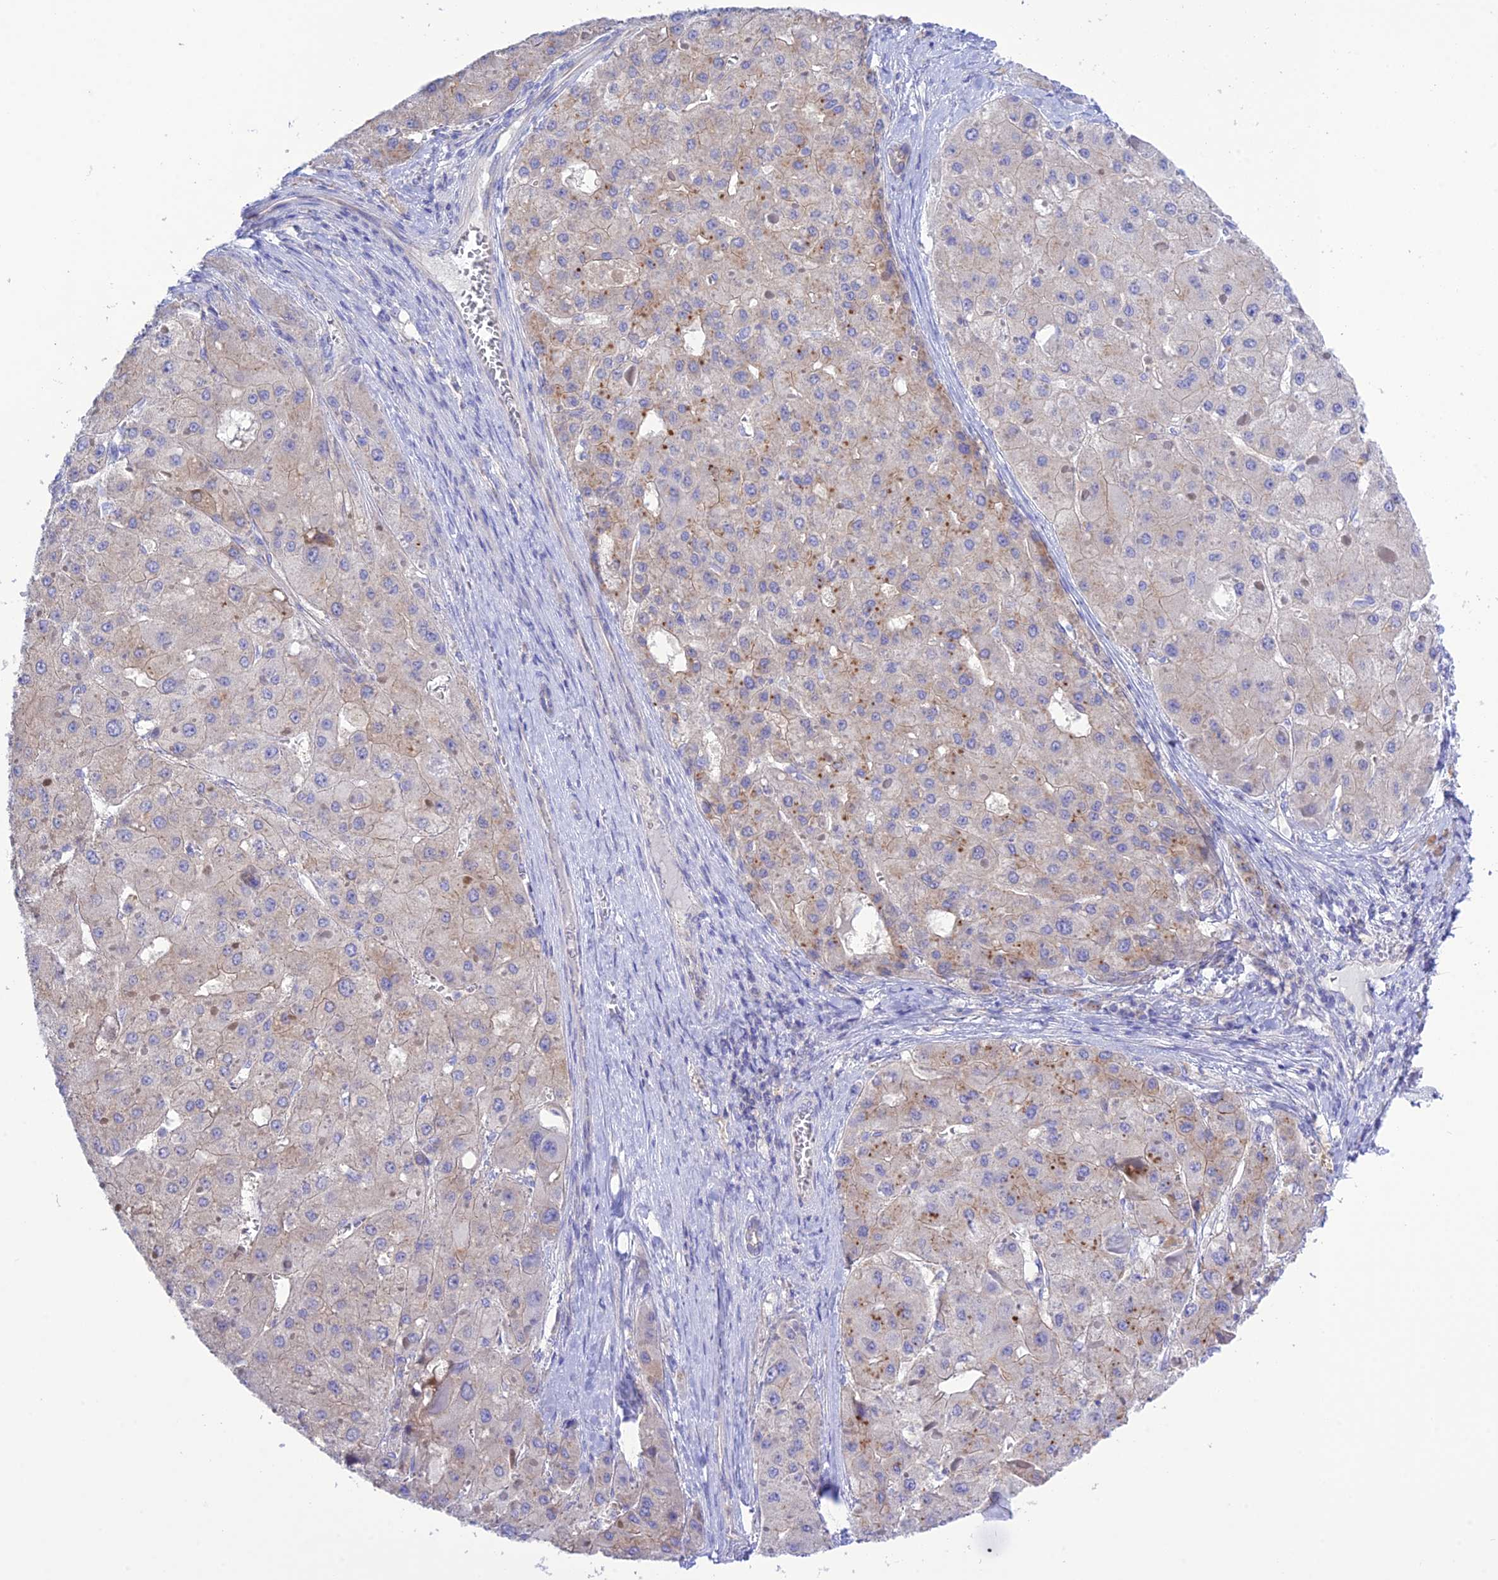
{"staining": {"intensity": "negative", "quantity": "none", "location": "none"}, "tissue": "liver cancer", "cell_type": "Tumor cells", "image_type": "cancer", "snomed": [{"axis": "morphology", "description": "Carcinoma, Hepatocellular, NOS"}, {"axis": "topography", "description": "Liver"}], "caption": "The photomicrograph demonstrates no staining of tumor cells in liver cancer (hepatocellular carcinoma).", "gene": "CHSY3", "patient": {"sex": "female", "age": 73}}